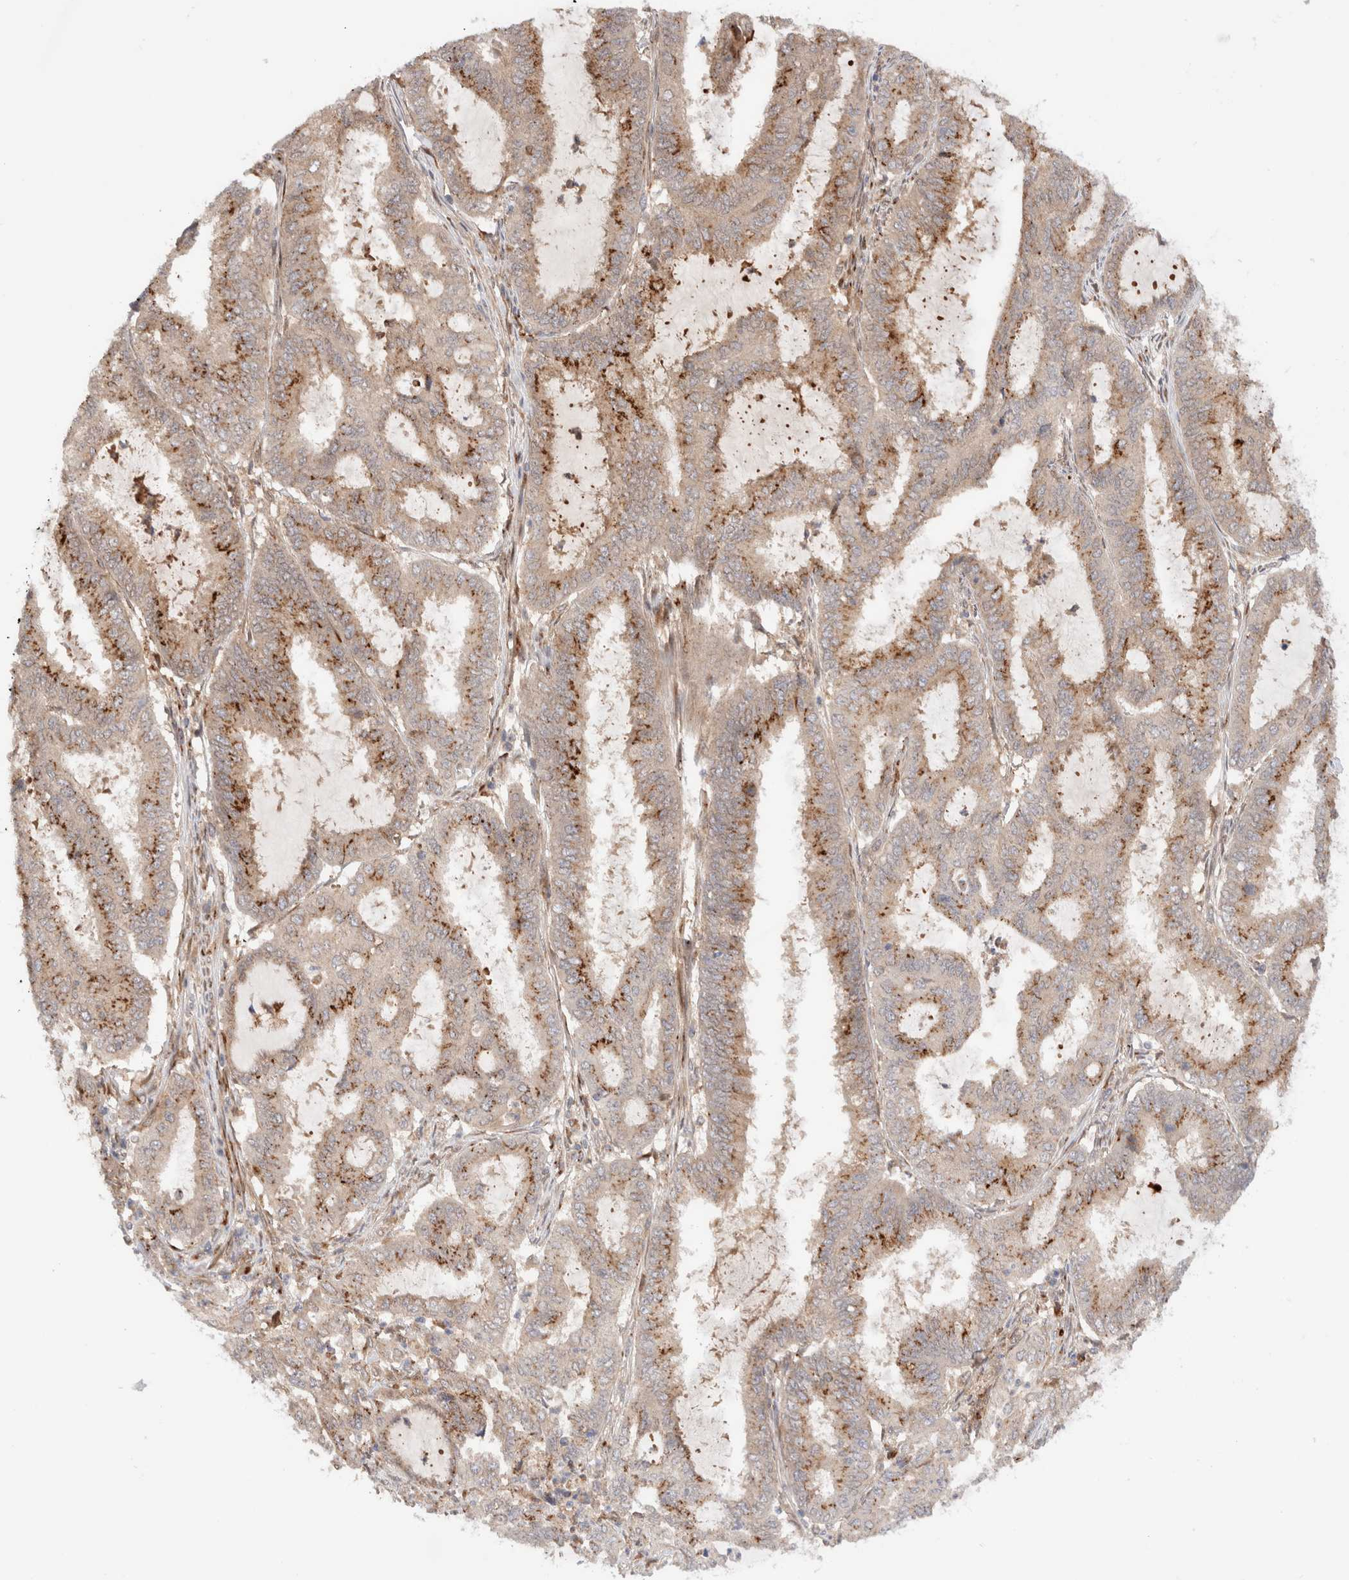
{"staining": {"intensity": "moderate", "quantity": ">75%", "location": "cytoplasmic/membranous"}, "tissue": "endometrial cancer", "cell_type": "Tumor cells", "image_type": "cancer", "snomed": [{"axis": "morphology", "description": "Adenocarcinoma, NOS"}, {"axis": "topography", "description": "Endometrium"}], "caption": "Tumor cells display medium levels of moderate cytoplasmic/membranous expression in about >75% of cells in endometrial cancer (adenocarcinoma).", "gene": "GCN1", "patient": {"sex": "female", "age": 51}}